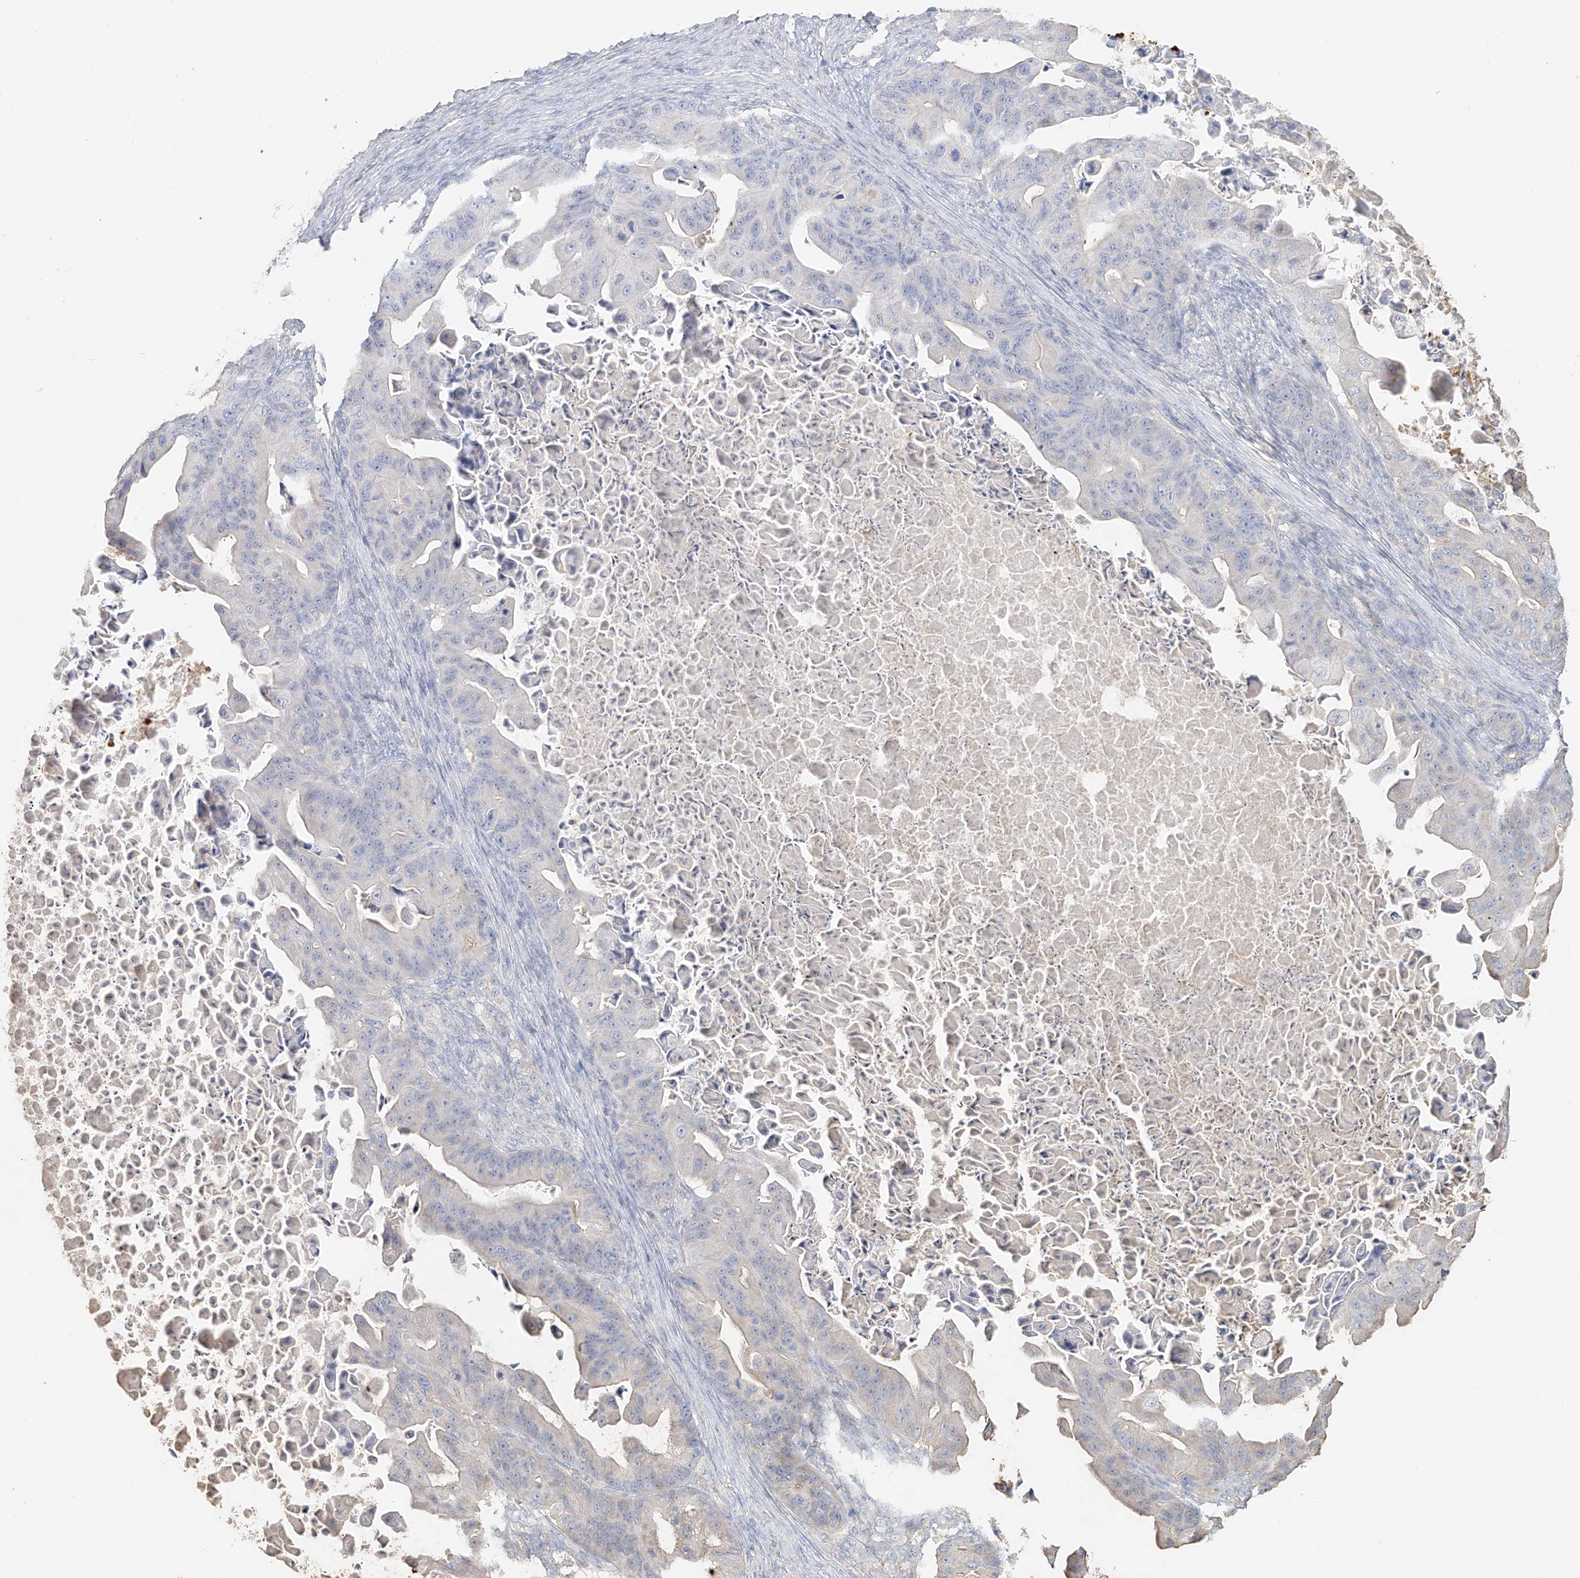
{"staining": {"intensity": "negative", "quantity": "none", "location": "none"}, "tissue": "ovarian cancer", "cell_type": "Tumor cells", "image_type": "cancer", "snomed": [{"axis": "morphology", "description": "Cystadenocarcinoma, mucinous, NOS"}, {"axis": "topography", "description": "Ovary"}], "caption": "IHC image of neoplastic tissue: ovarian cancer stained with DAB displays no significant protein staining in tumor cells. (Stains: DAB (3,3'-diaminobenzidine) IHC with hematoxylin counter stain, Microscopy: brightfield microscopy at high magnification).", "gene": "NPHS1", "patient": {"sex": "female", "age": 37}}